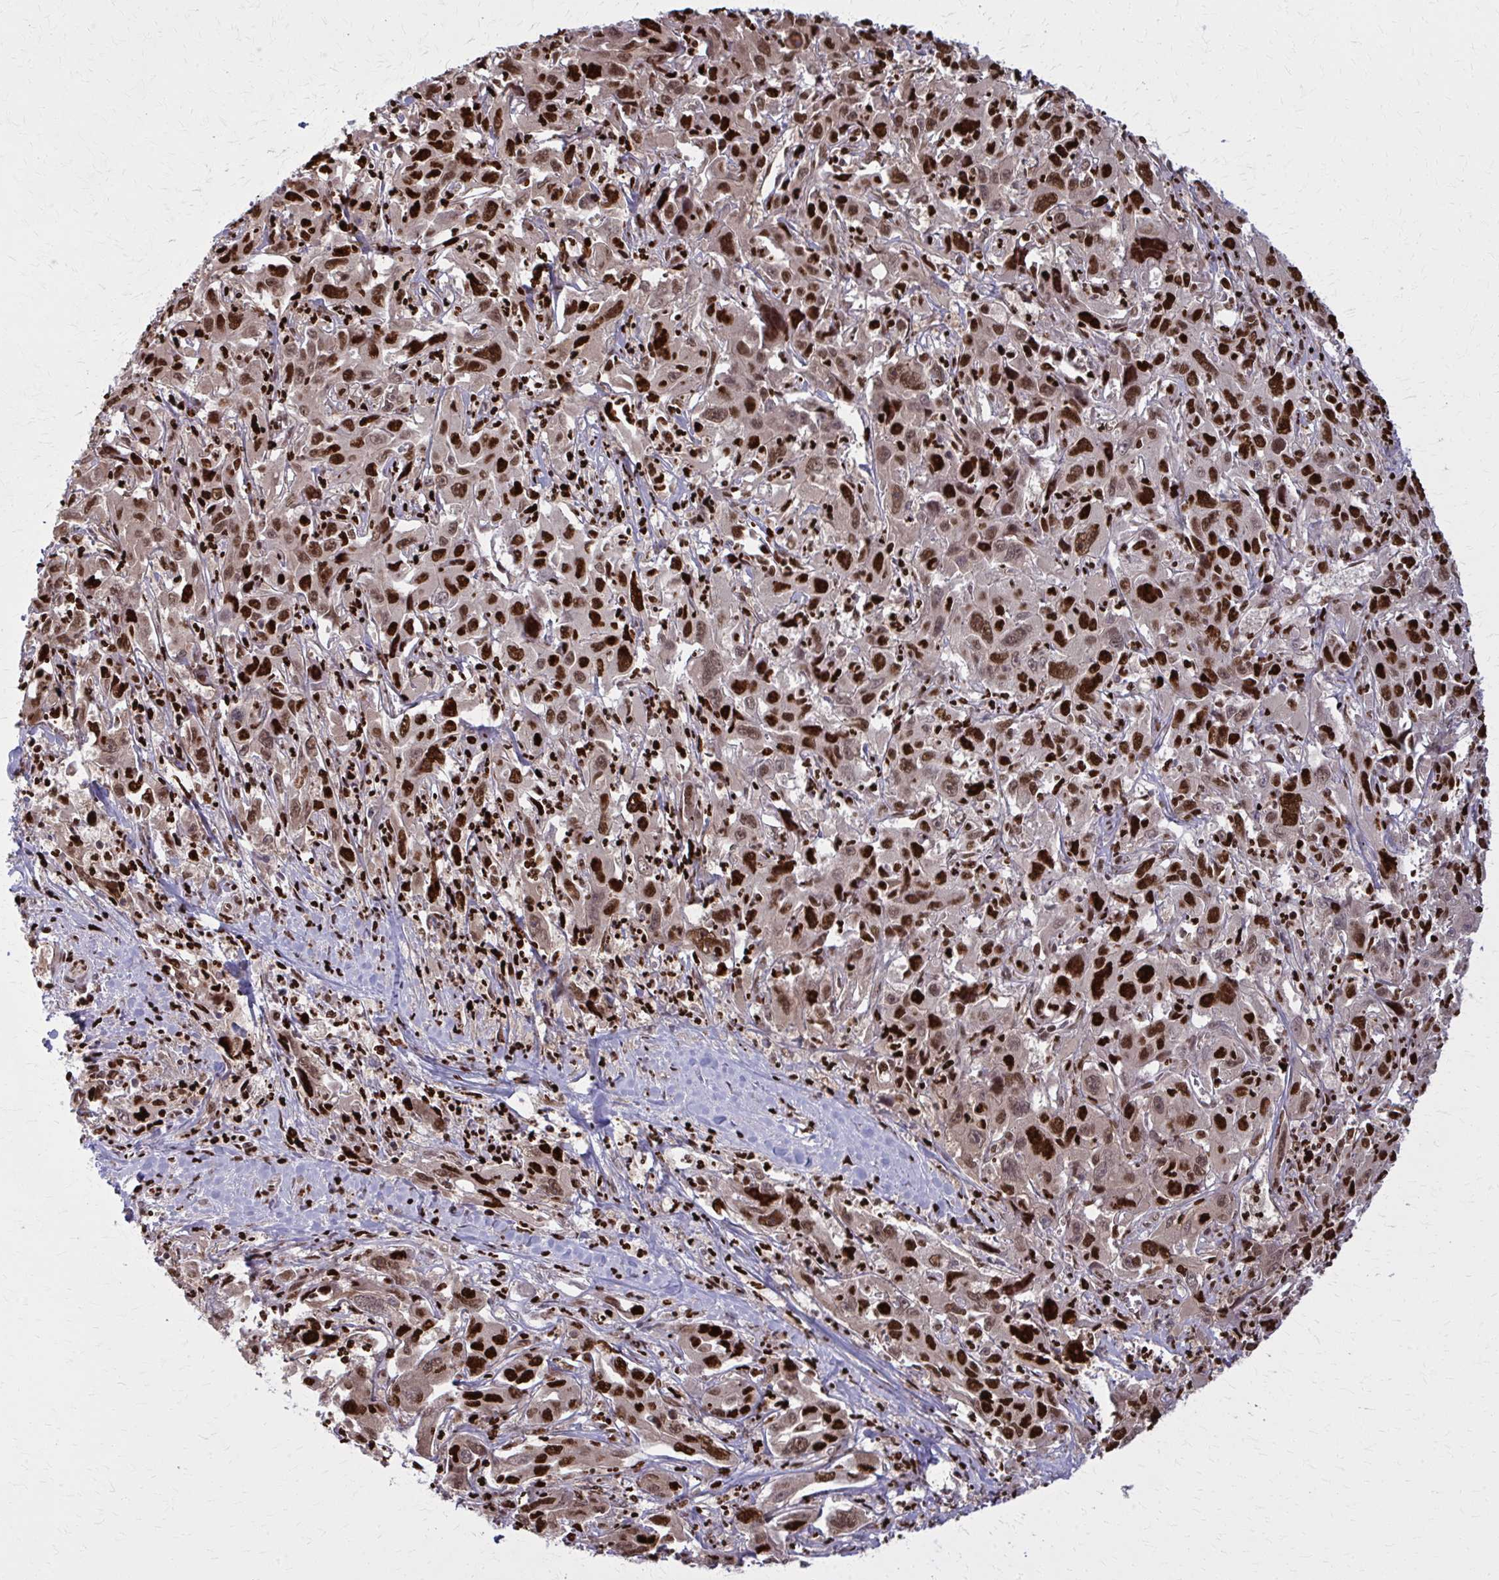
{"staining": {"intensity": "strong", "quantity": ">75%", "location": "nuclear"}, "tissue": "liver cancer", "cell_type": "Tumor cells", "image_type": "cancer", "snomed": [{"axis": "morphology", "description": "Carcinoma, Hepatocellular, NOS"}, {"axis": "topography", "description": "Liver"}], "caption": "This is a histology image of IHC staining of liver cancer (hepatocellular carcinoma), which shows strong positivity in the nuclear of tumor cells.", "gene": "ZNF559", "patient": {"sex": "male", "age": 63}}